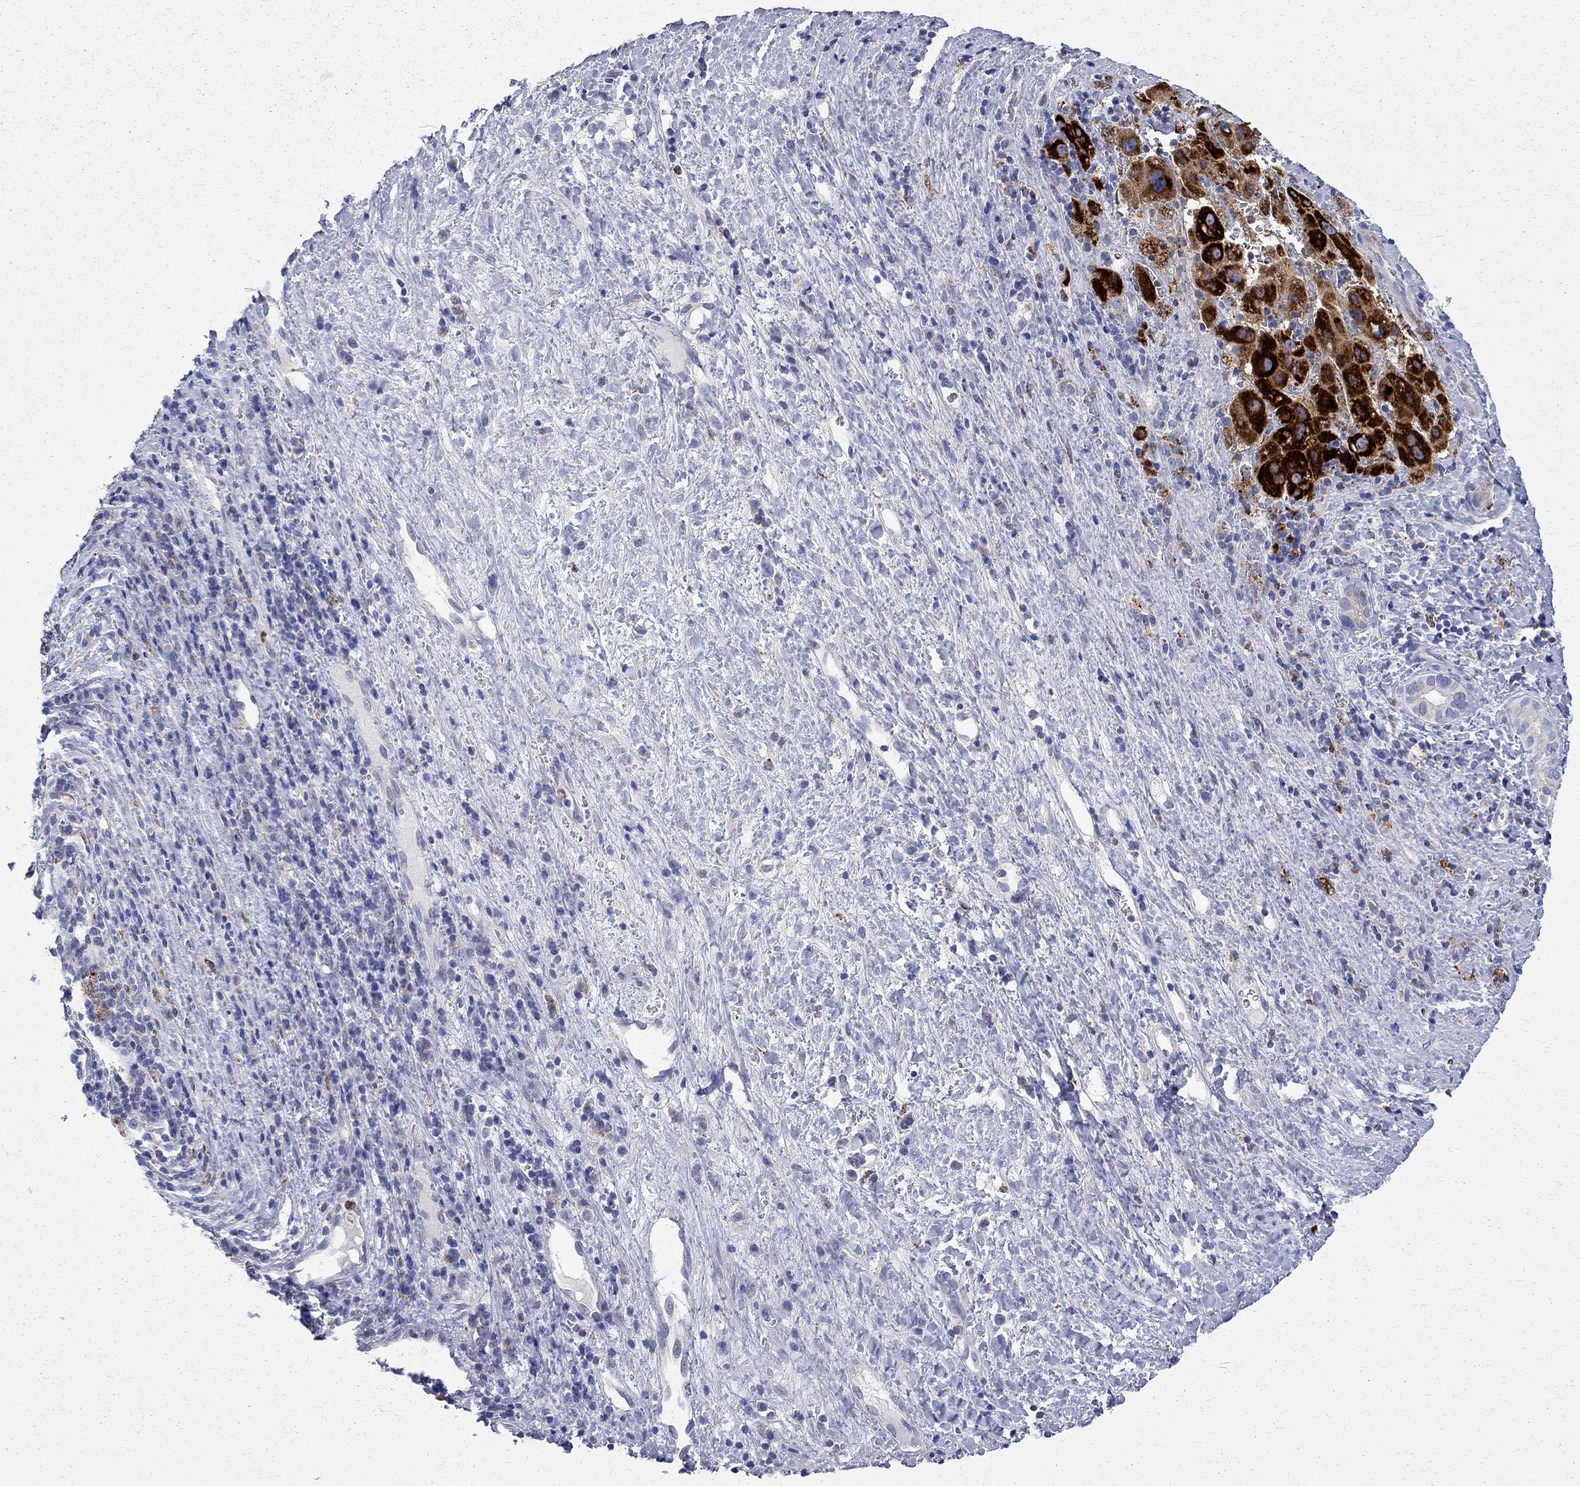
{"staining": {"intensity": "strong", "quantity": ">75%", "location": "cytoplasmic/membranous"}, "tissue": "liver cancer", "cell_type": "Tumor cells", "image_type": "cancer", "snomed": [{"axis": "morphology", "description": "Carcinoma, Hepatocellular, NOS"}, {"axis": "topography", "description": "Liver"}], "caption": "Immunohistochemical staining of human liver hepatocellular carcinoma displays strong cytoplasmic/membranous protein staining in approximately >75% of tumor cells.", "gene": "ACSL1", "patient": {"sex": "female", "age": 60}}